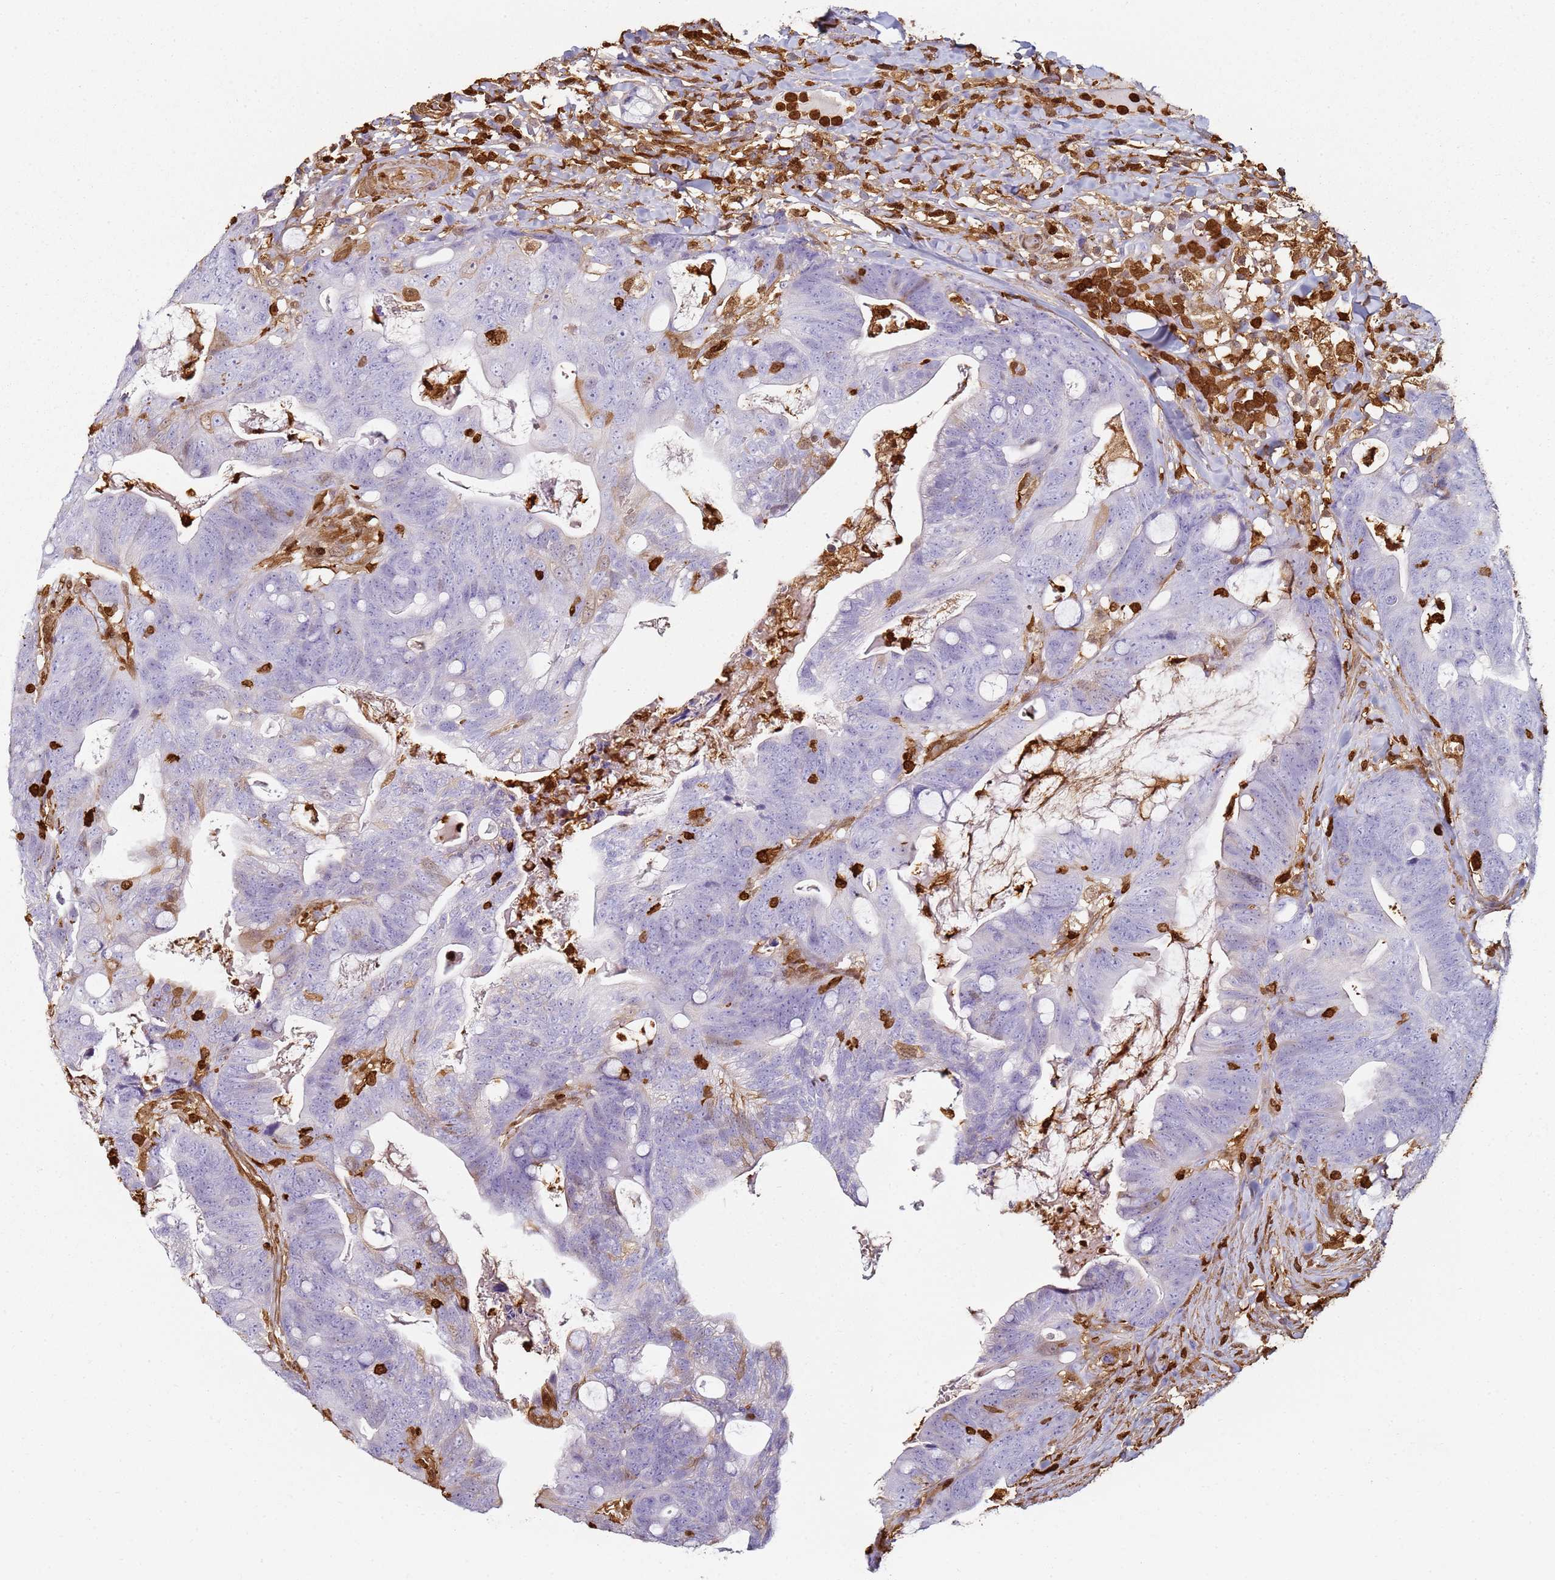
{"staining": {"intensity": "negative", "quantity": "none", "location": "none"}, "tissue": "colorectal cancer", "cell_type": "Tumor cells", "image_type": "cancer", "snomed": [{"axis": "morphology", "description": "Adenocarcinoma, NOS"}, {"axis": "topography", "description": "Colon"}], "caption": "High power microscopy micrograph of an immunohistochemistry (IHC) histopathology image of colorectal cancer (adenocarcinoma), revealing no significant staining in tumor cells.", "gene": "S100A4", "patient": {"sex": "female", "age": 82}}